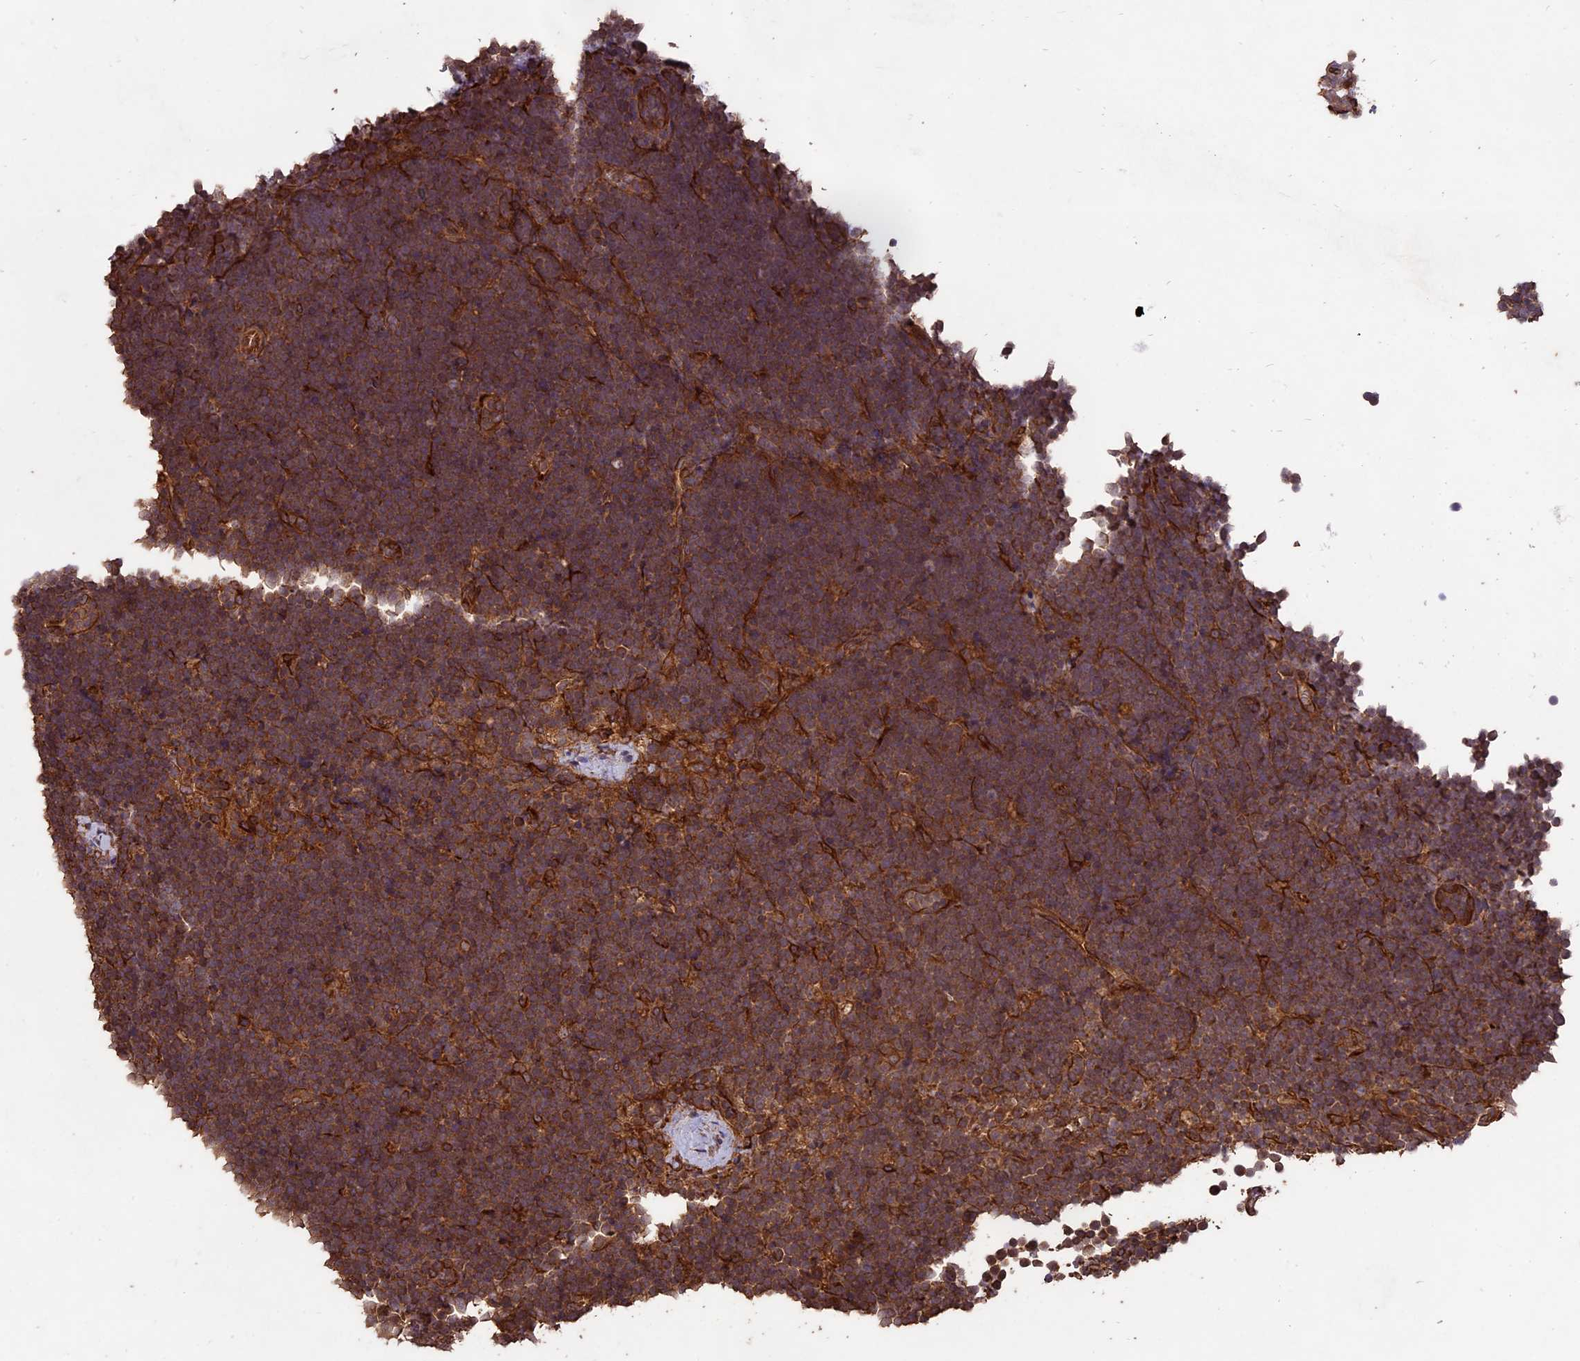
{"staining": {"intensity": "moderate", "quantity": ">75%", "location": "cytoplasmic/membranous"}, "tissue": "lymphoma", "cell_type": "Tumor cells", "image_type": "cancer", "snomed": [{"axis": "morphology", "description": "Malignant lymphoma, non-Hodgkin's type, High grade"}, {"axis": "topography", "description": "Lymph node"}], "caption": "Brown immunohistochemical staining in human lymphoma exhibits moderate cytoplasmic/membranous positivity in approximately >75% of tumor cells. (DAB = brown stain, brightfield microscopy at high magnification).", "gene": "TTLL10", "patient": {"sex": "male", "age": 13}}